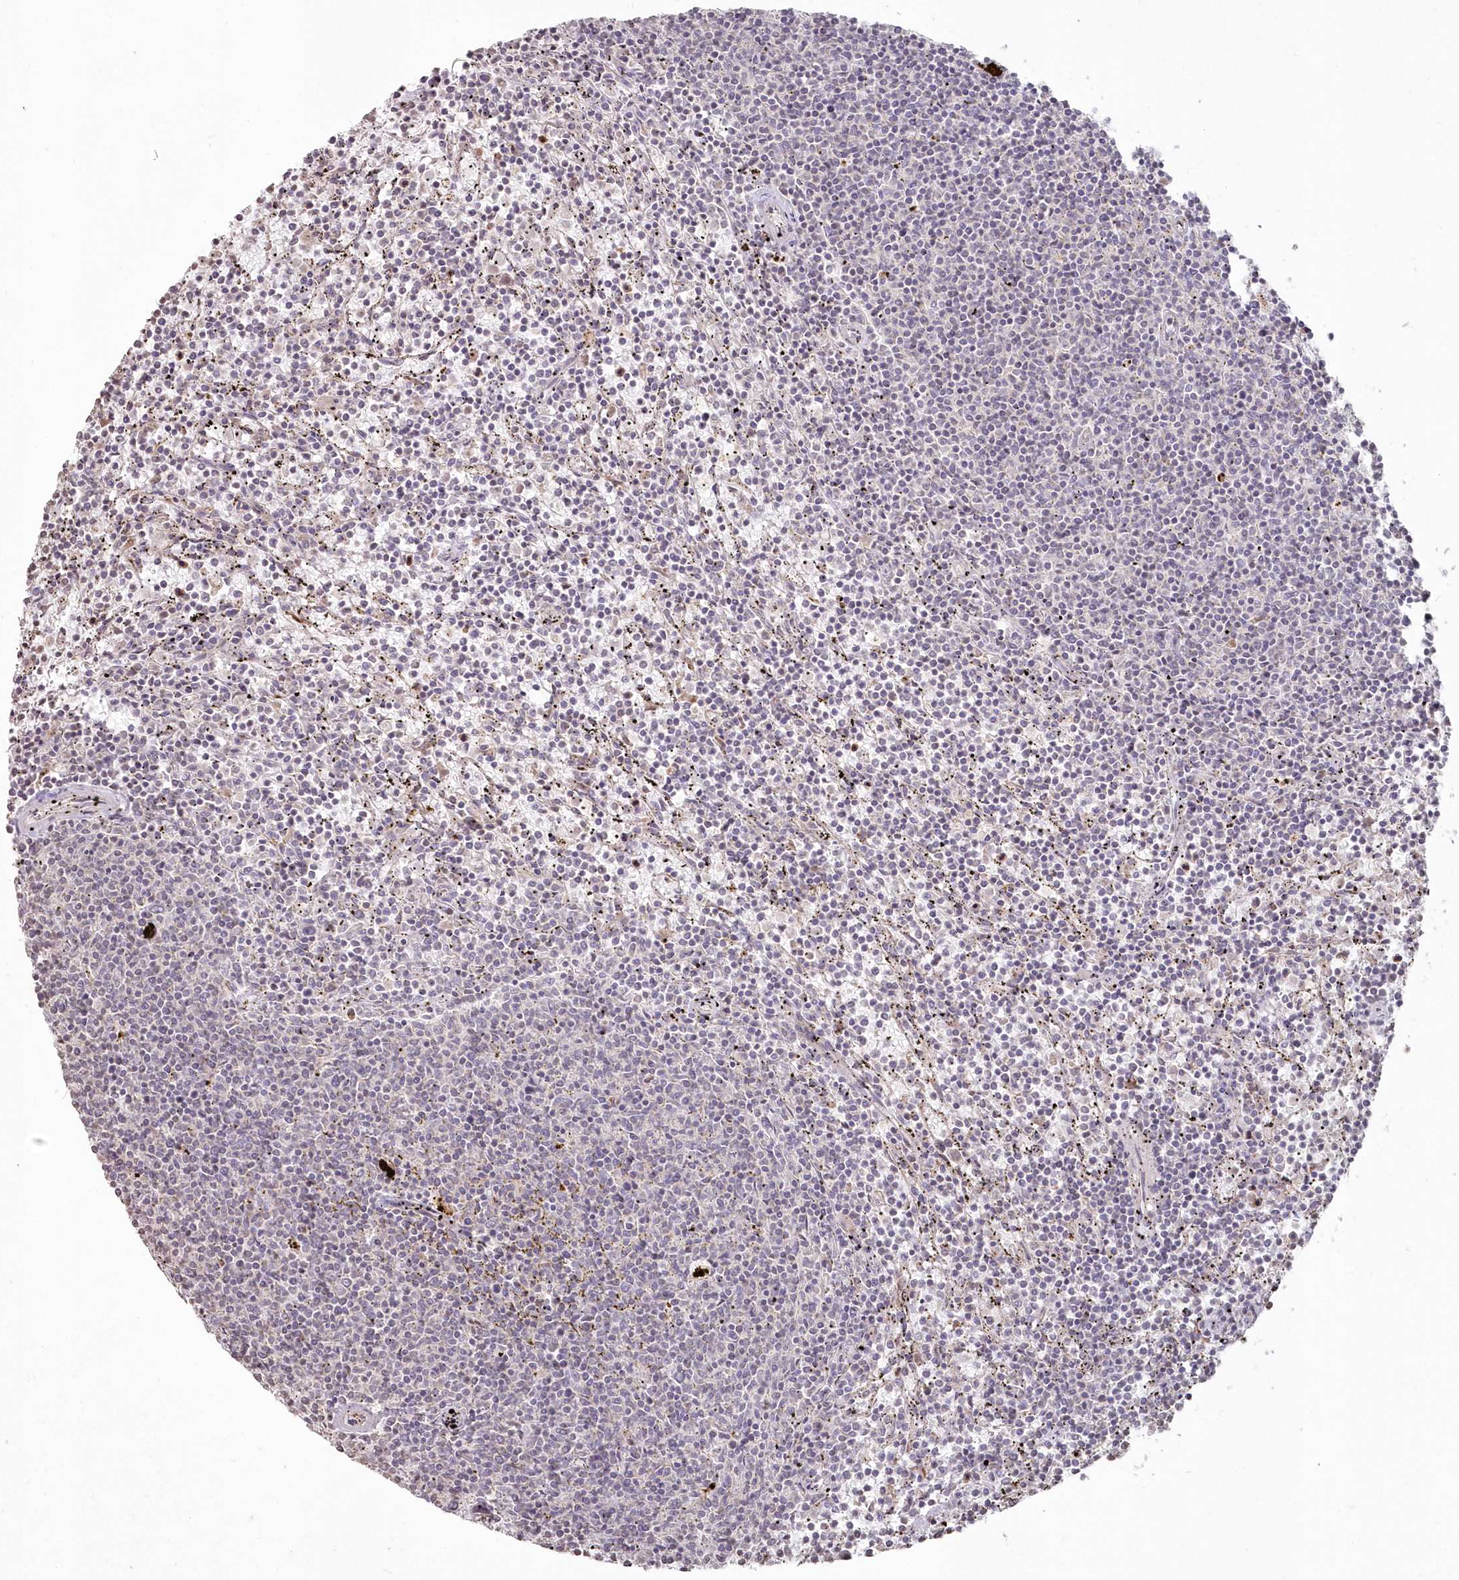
{"staining": {"intensity": "negative", "quantity": "none", "location": "none"}, "tissue": "lymphoma", "cell_type": "Tumor cells", "image_type": "cancer", "snomed": [{"axis": "morphology", "description": "Malignant lymphoma, non-Hodgkin's type, Low grade"}, {"axis": "topography", "description": "Spleen"}], "caption": "Malignant lymphoma, non-Hodgkin's type (low-grade) was stained to show a protein in brown. There is no significant positivity in tumor cells.", "gene": "ARSB", "patient": {"sex": "female", "age": 50}}